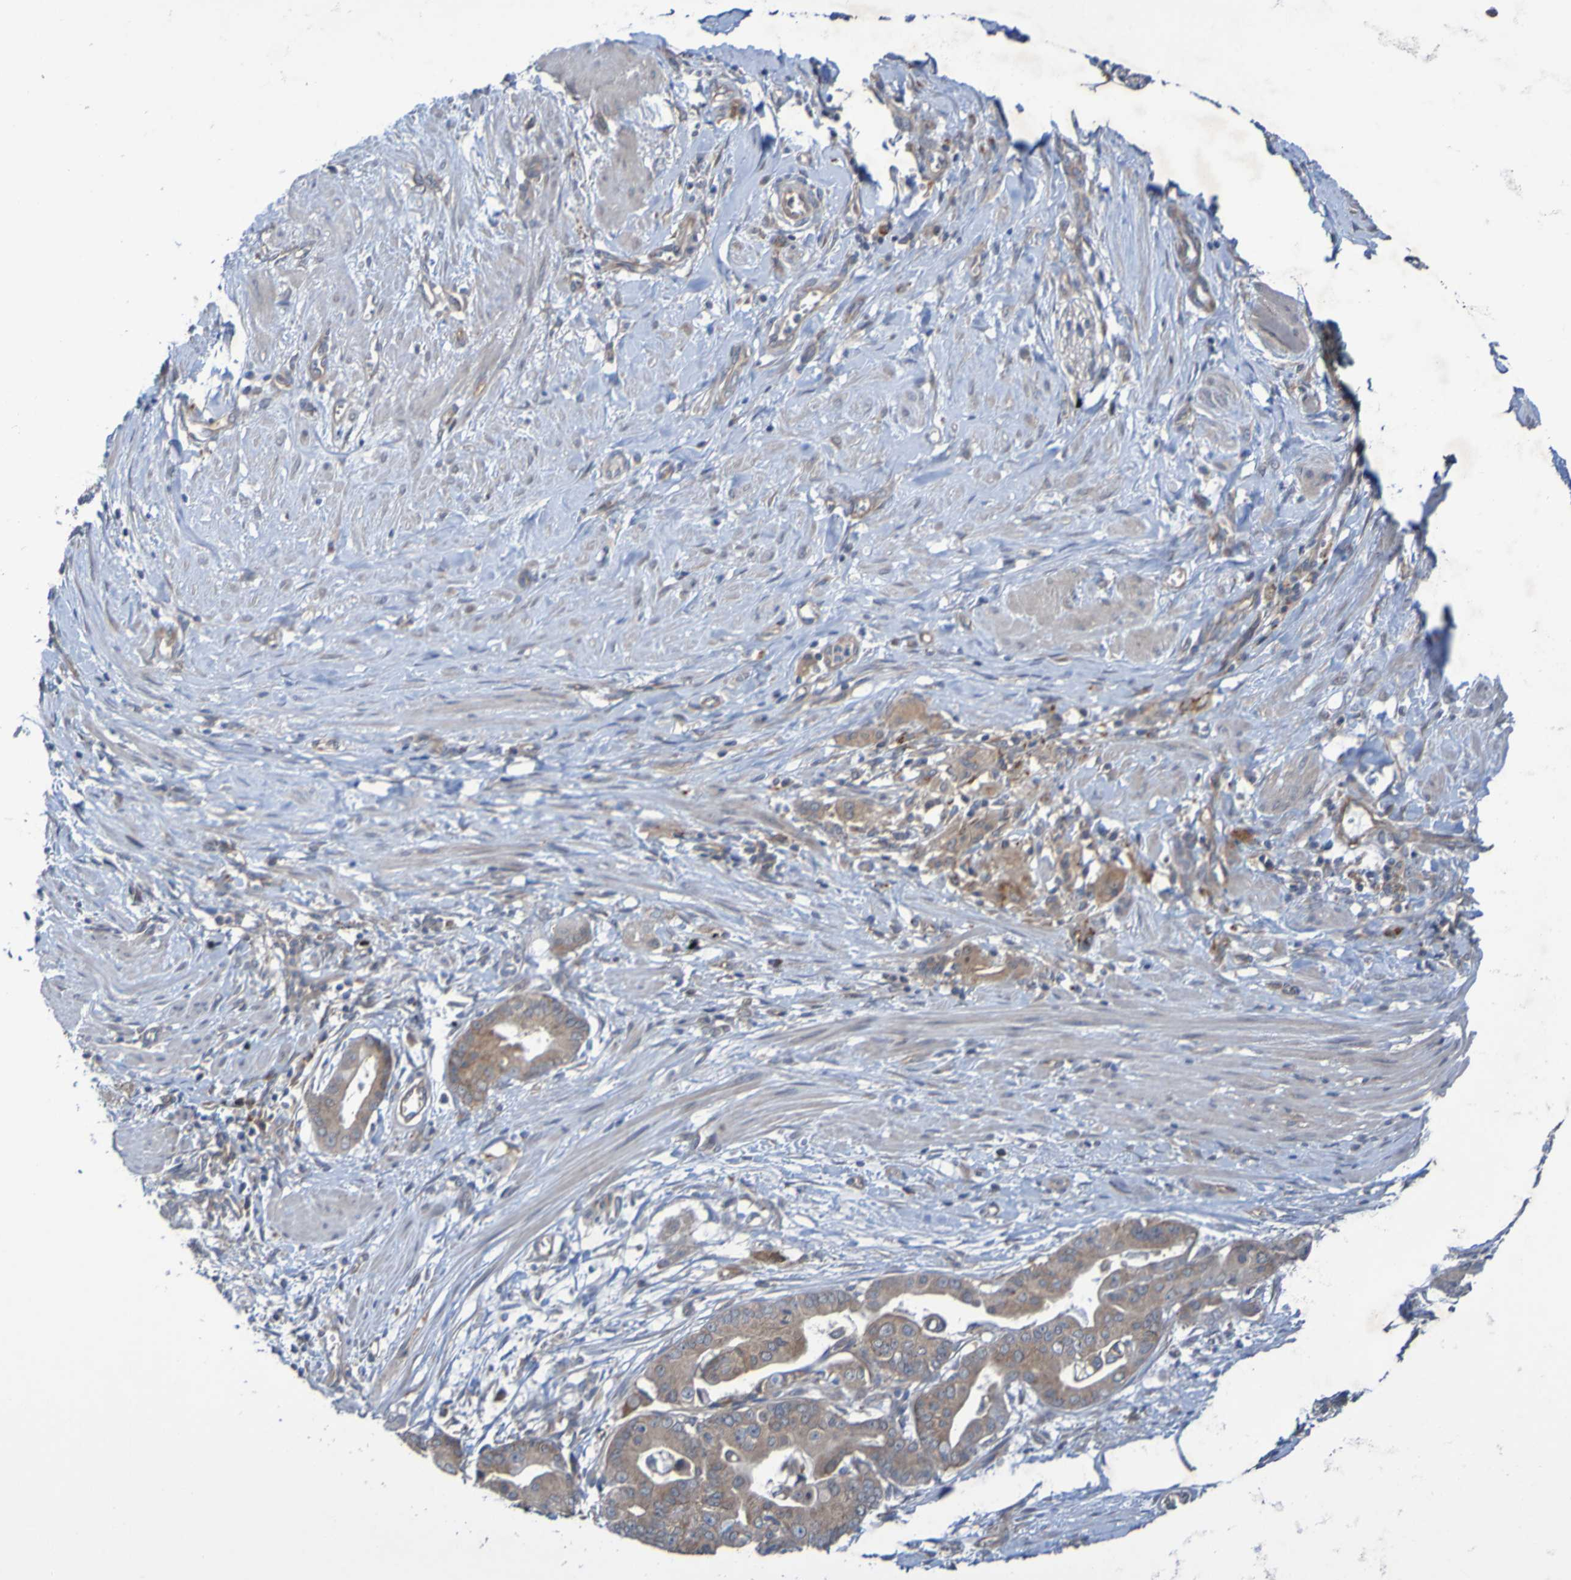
{"staining": {"intensity": "moderate", "quantity": ">75%", "location": "cytoplasmic/membranous"}, "tissue": "pancreatic cancer", "cell_type": "Tumor cells", "image_type": "cancer", "snomed": [{"axis": "morphology", "description": "Adenocarcinoma, NOS"}, {"axis": "topography", "description": "Pancreas"}], "caption": "A brown stain labels moderate cytoplasmic/membranous staining of a protein in human pancreatic adenocarcinoma tumor cells.", "gene": "SDK1", "patient": {"sex": "female", "age": 75}}